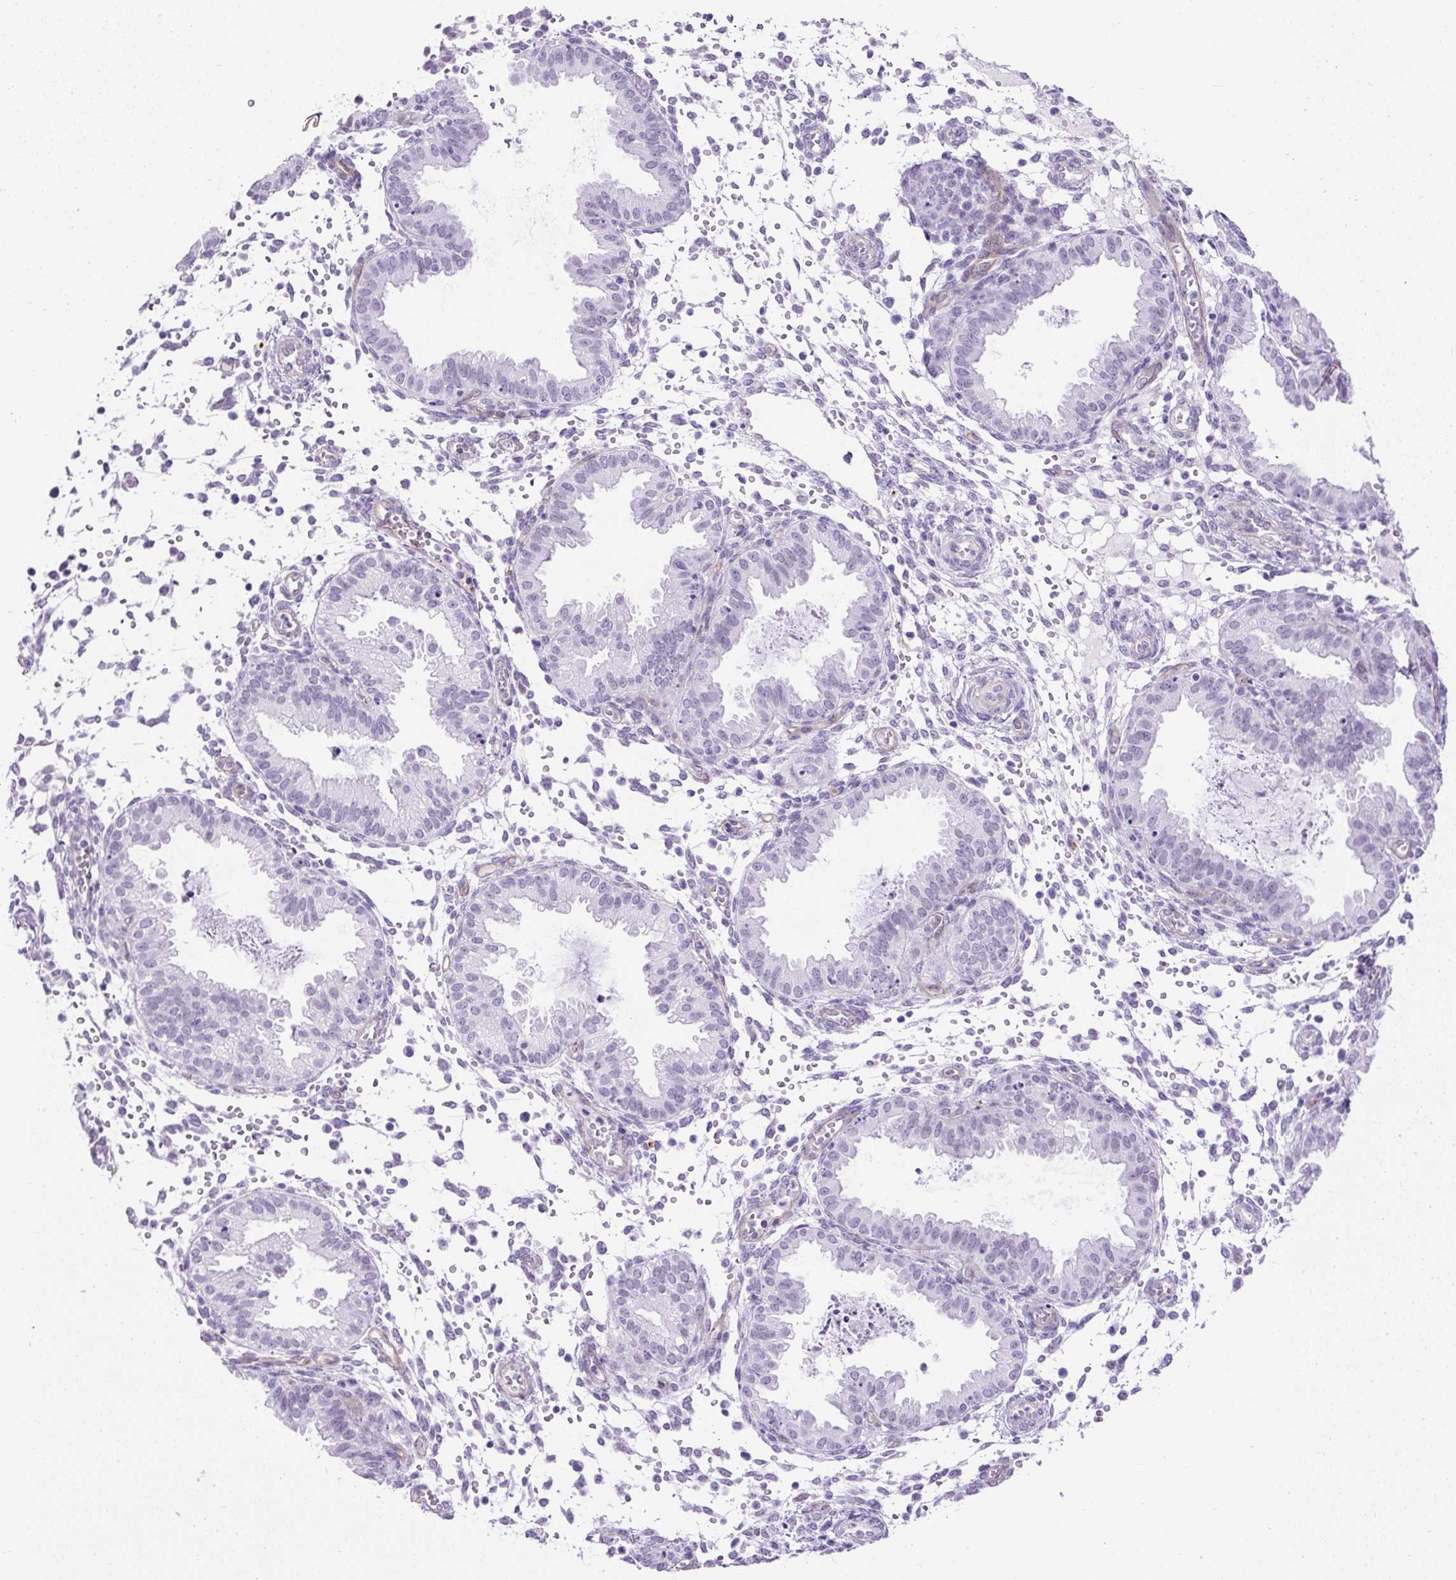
{"staining": {"intensity": "negative", "quantity": "none", "location": "none"}, "tissue": "endometrium", "cell_type": "Cells in endometrial stroma", "image_type": "normal", "snomed": [{"axis": "morphology", "description": "Normal tissue, NOS"}, {"axis": "topography", "description": "Endometrium"}], "caption": "High power microscopy histopathology image of an immunohistochemistry micrograph of benign endometrium, revealing no significant staining in cells in endometrial stroma. Nuclei are stained in blue.", "gene": "KRT12", "patient": {"sex": "female", "age": 33}}